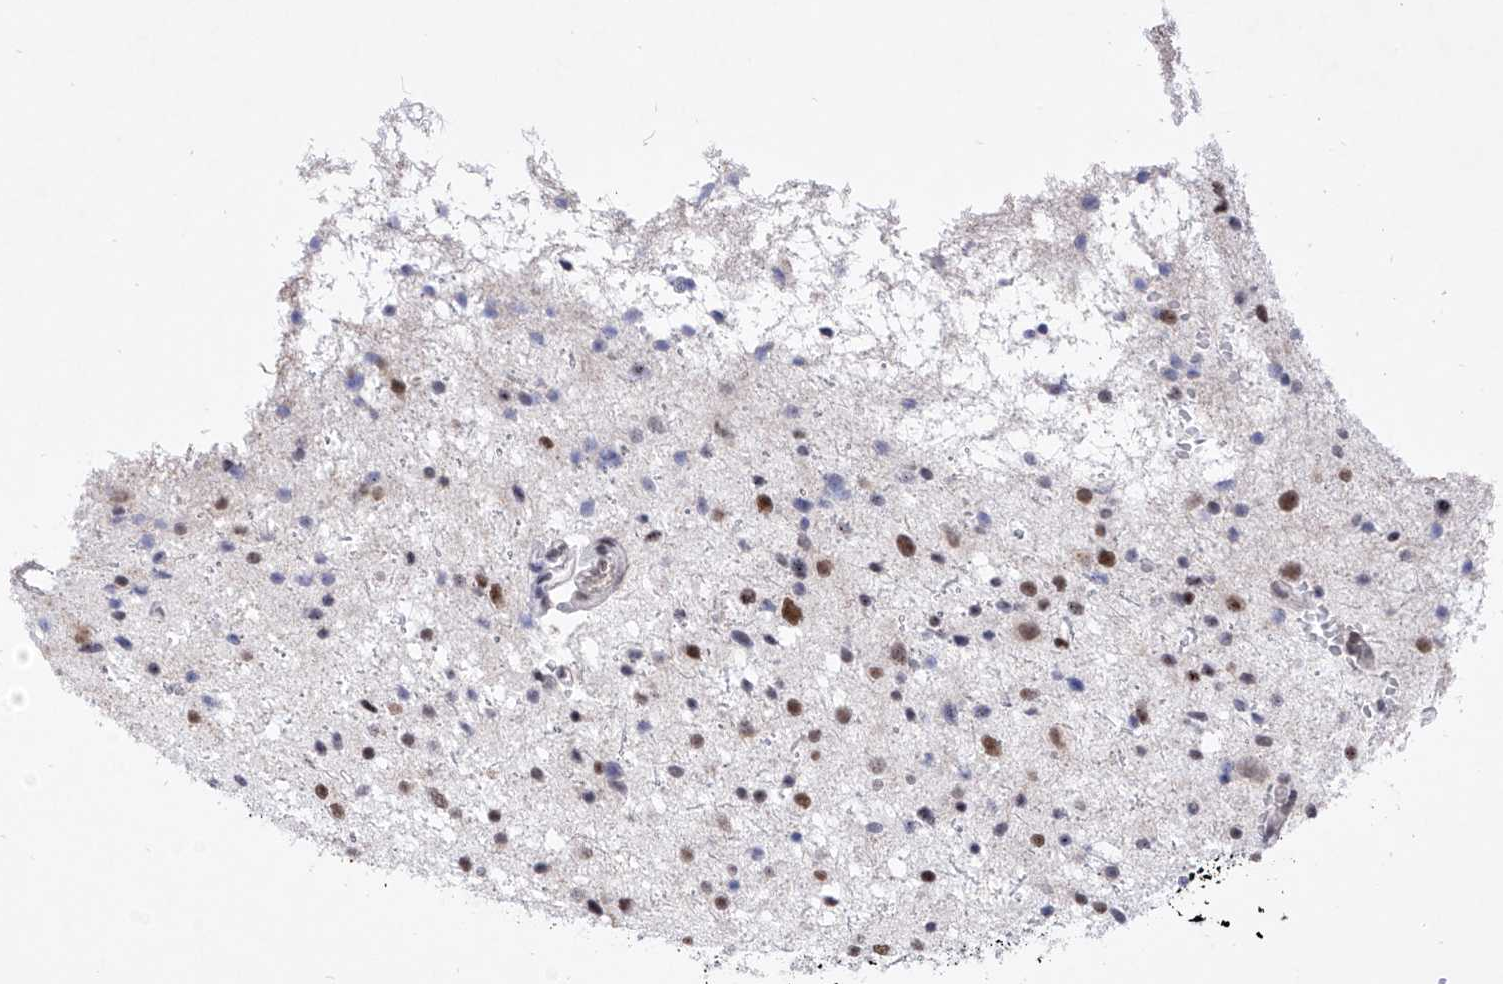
{"staining": {"intensity": "moderate", "quantity": "25%-75%", "location": "nuclear"}, "tissue": "glioma", "cell_type": "Tumor cells", "image_type": "cancer", "snomed": [{"axis": "morphology", "description": "Glioma, malignant, Low grade"}, {"axis": "topography", "description": "Brain"}], "caption": "Immunohistochemistry image of glioma stained for a protein (brown), which shows medium levels of moderate nuclear expression in about 25%-75% of tumor cells.", "gene": "ATN1", "patient": {"sex": "female", "age": 37}}